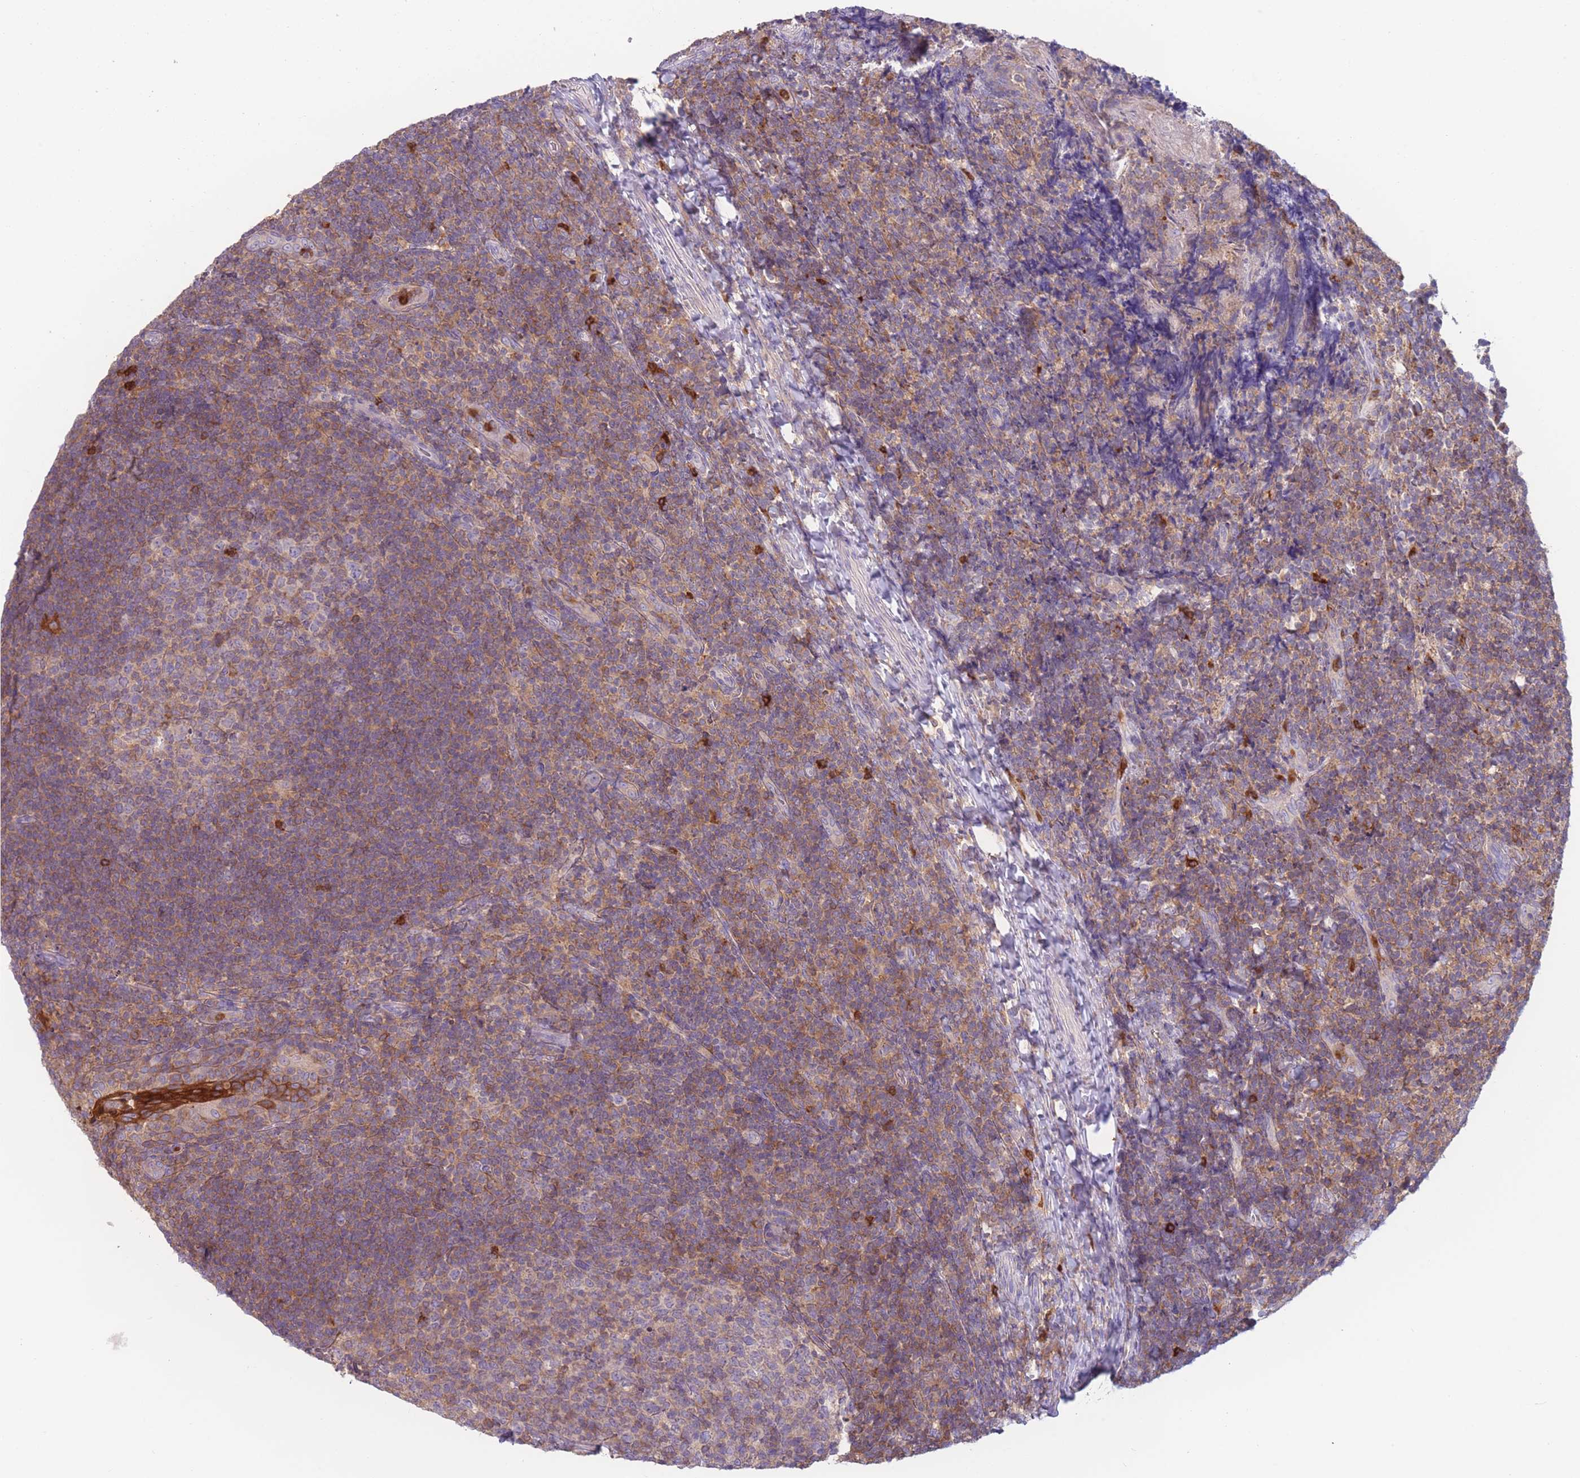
{"staining": {"intensity": "weak", "quantity": "25%-75%", "location": "cytoplasmic/membranous"}, "tissue": "tonsil", "cell_type": "Germinal center cells", "image_type": "normal", "snomed": [{"axis": "morphology", "description": "Normal tissue, NOS"}, {"axis": "topography", "description": "Tonsil"}], "caption": "Benign tonsil displays weak cytoplasmic/membranous expression in approximately 25%-75% of germinal center cells The staining was performed using DAB (3,3'-diaminobenzidine), with brown indicating positive protein expression. Nuclei are stained blue with hematoxylin..", "gene": "ST3GAL4", "patient": {"sex": "female", "age": 10}}